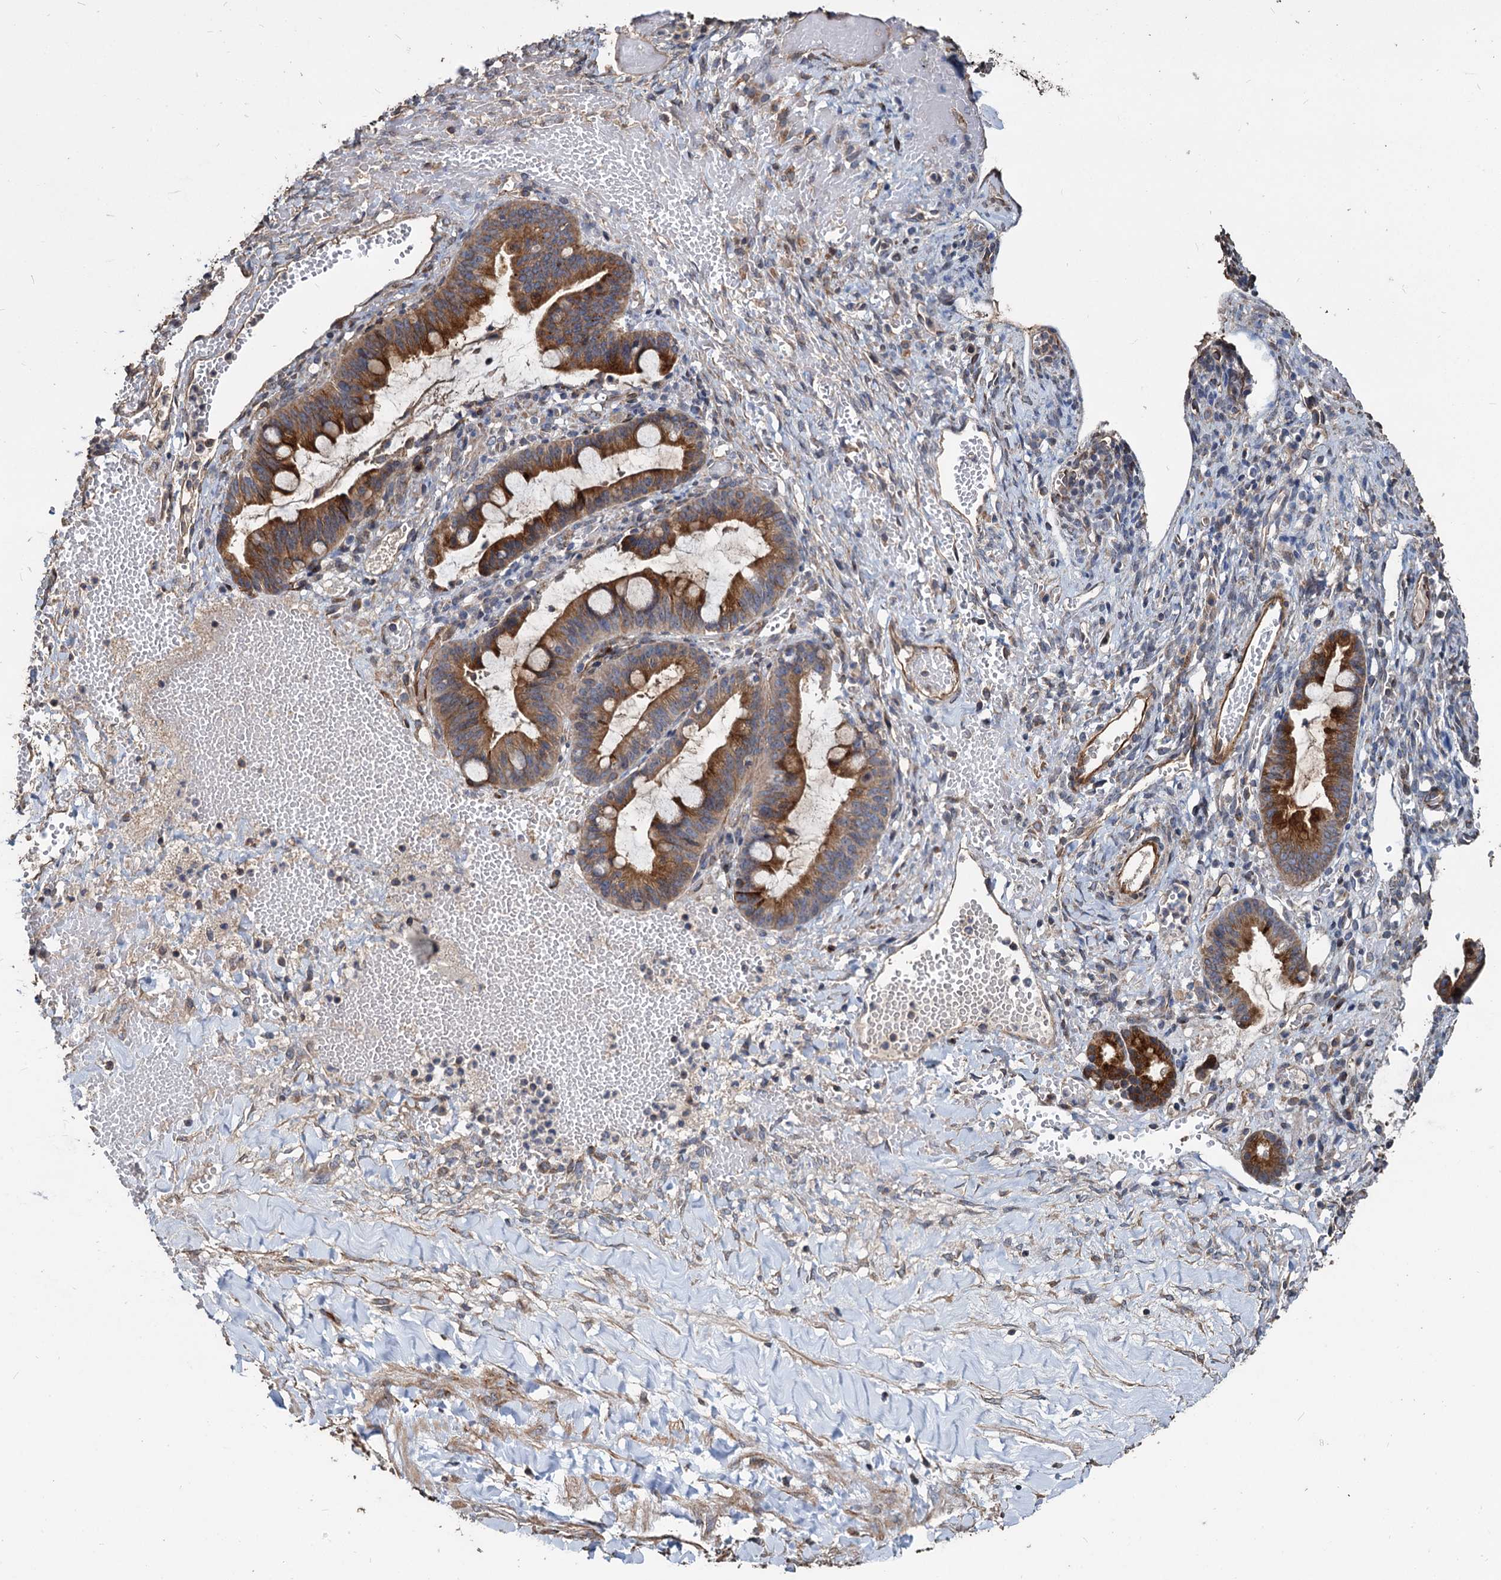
{"staining": {"intensity": "moderate", "quantity": ">75%", "location": "cytoplasmic/membranous"}, "tissue": "ovarian cancer", "cell_type": "Tumor cells", "image_type": "cancer", "snomed": [{"axis": "morphology", "description": "Cystadenocarcinoma, mucinous, NOS"}, {"axis": "topography", "description": "Ovary"}], "caption": "Protein staining of ovarian mucinous cystadenocarcinoma tissue reveals moderate cytoplasmic/membranous staining in approximately >75% of tumor cells. The staining was performed using DAB to visualize the protein expression in brown, while the nuclei were stained in blue with hematoxylin (Magnification: 20x).", "gene": "DEPDC4", "patient": {"sex": "female", "age": 73}}